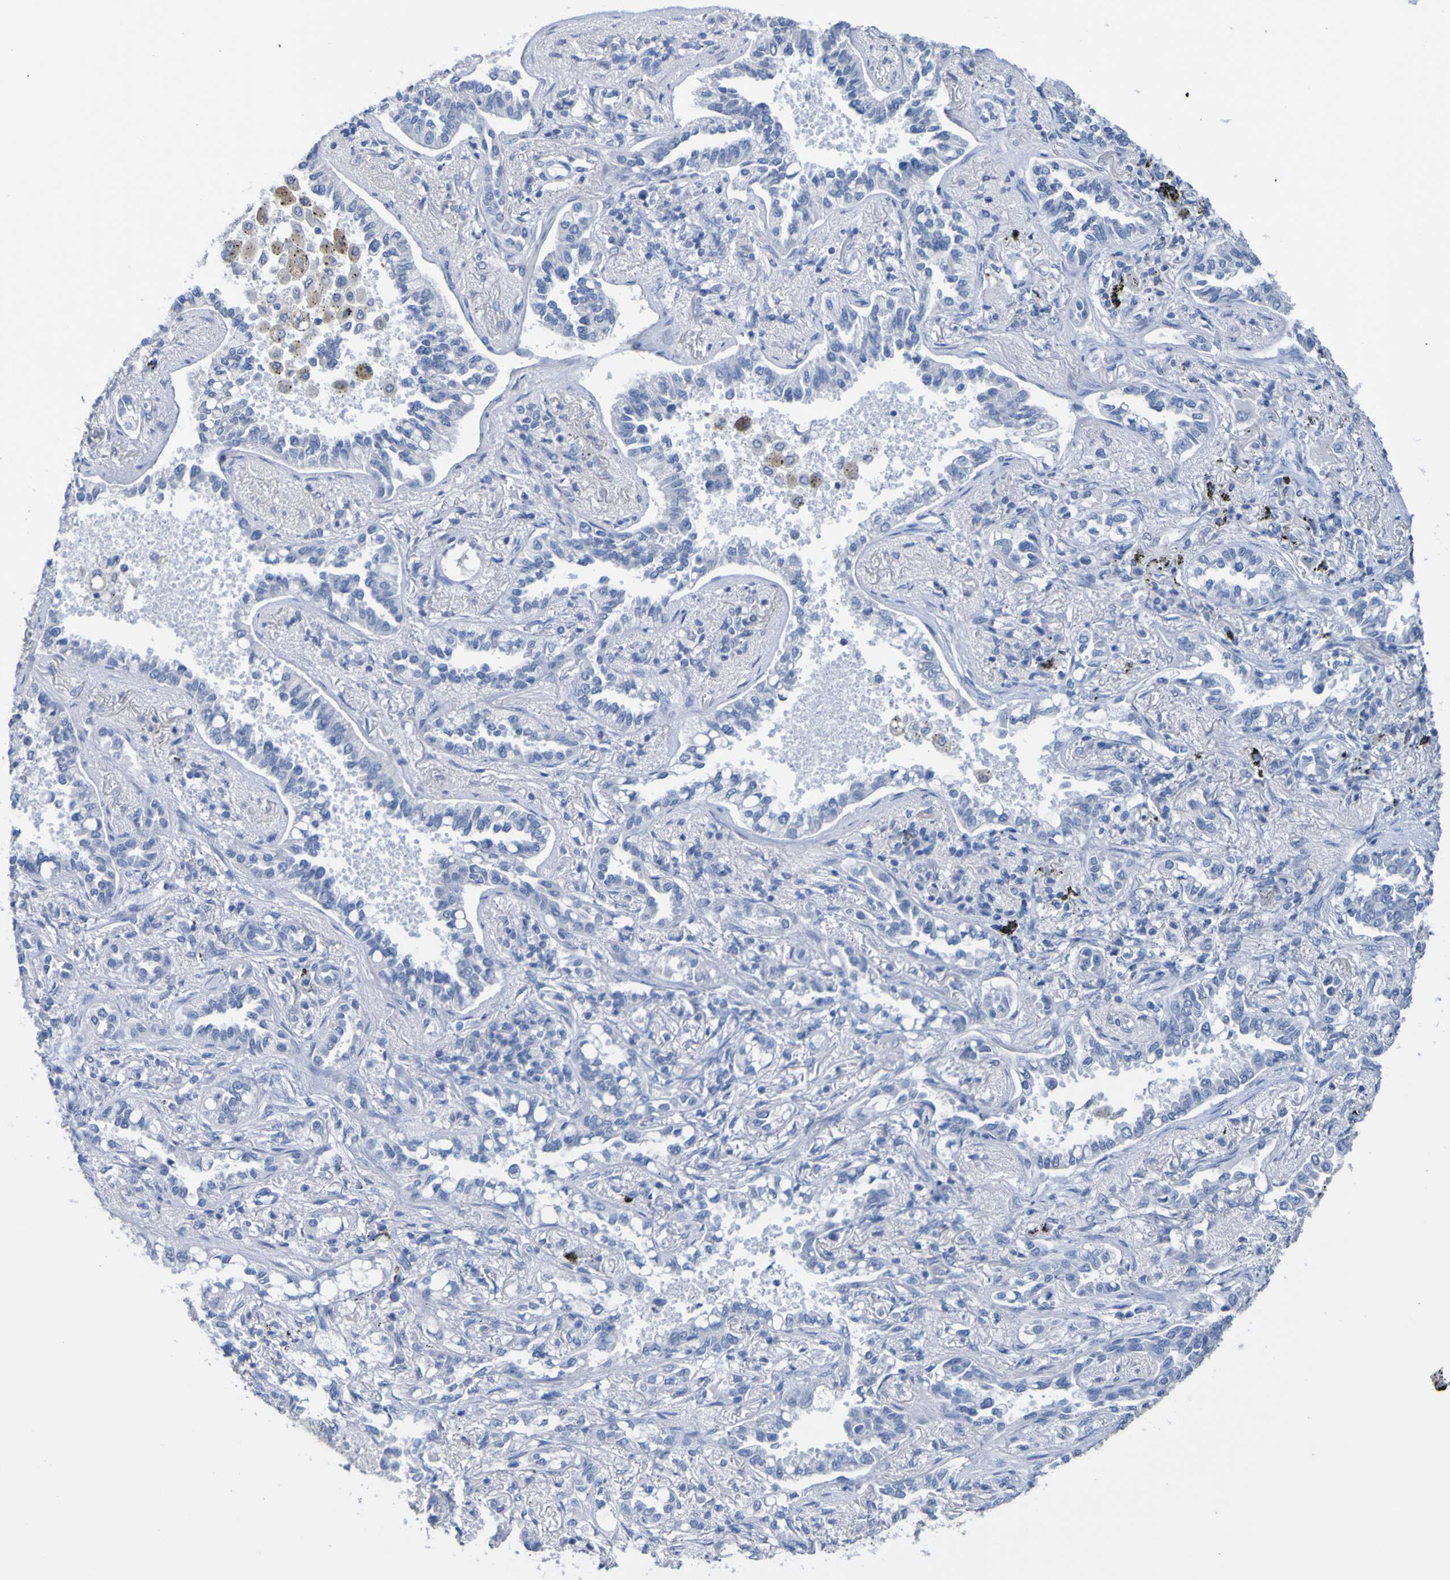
{"staining": {"intensity": "negative", "quantity": "none", "location": "none"}, "tissue": "lung cancer", "cell_type": "Tumor cells", "image_type": "cancer", "snomed": [{"axis": "morphology", "description": "Normal tissue, NOS"}, {"axis": "morphology", "description": "Adenocarcinoma, NOS"}, {"axis": "topography", "description": "Lung"}], "caption": "This is a micrograph of immunohistochemistry staining of lung adenocarcinoma, which shows no positivity in tumor cells.", "gene": "ACMSD", "patient": {"sex": "male", "age": 59}}